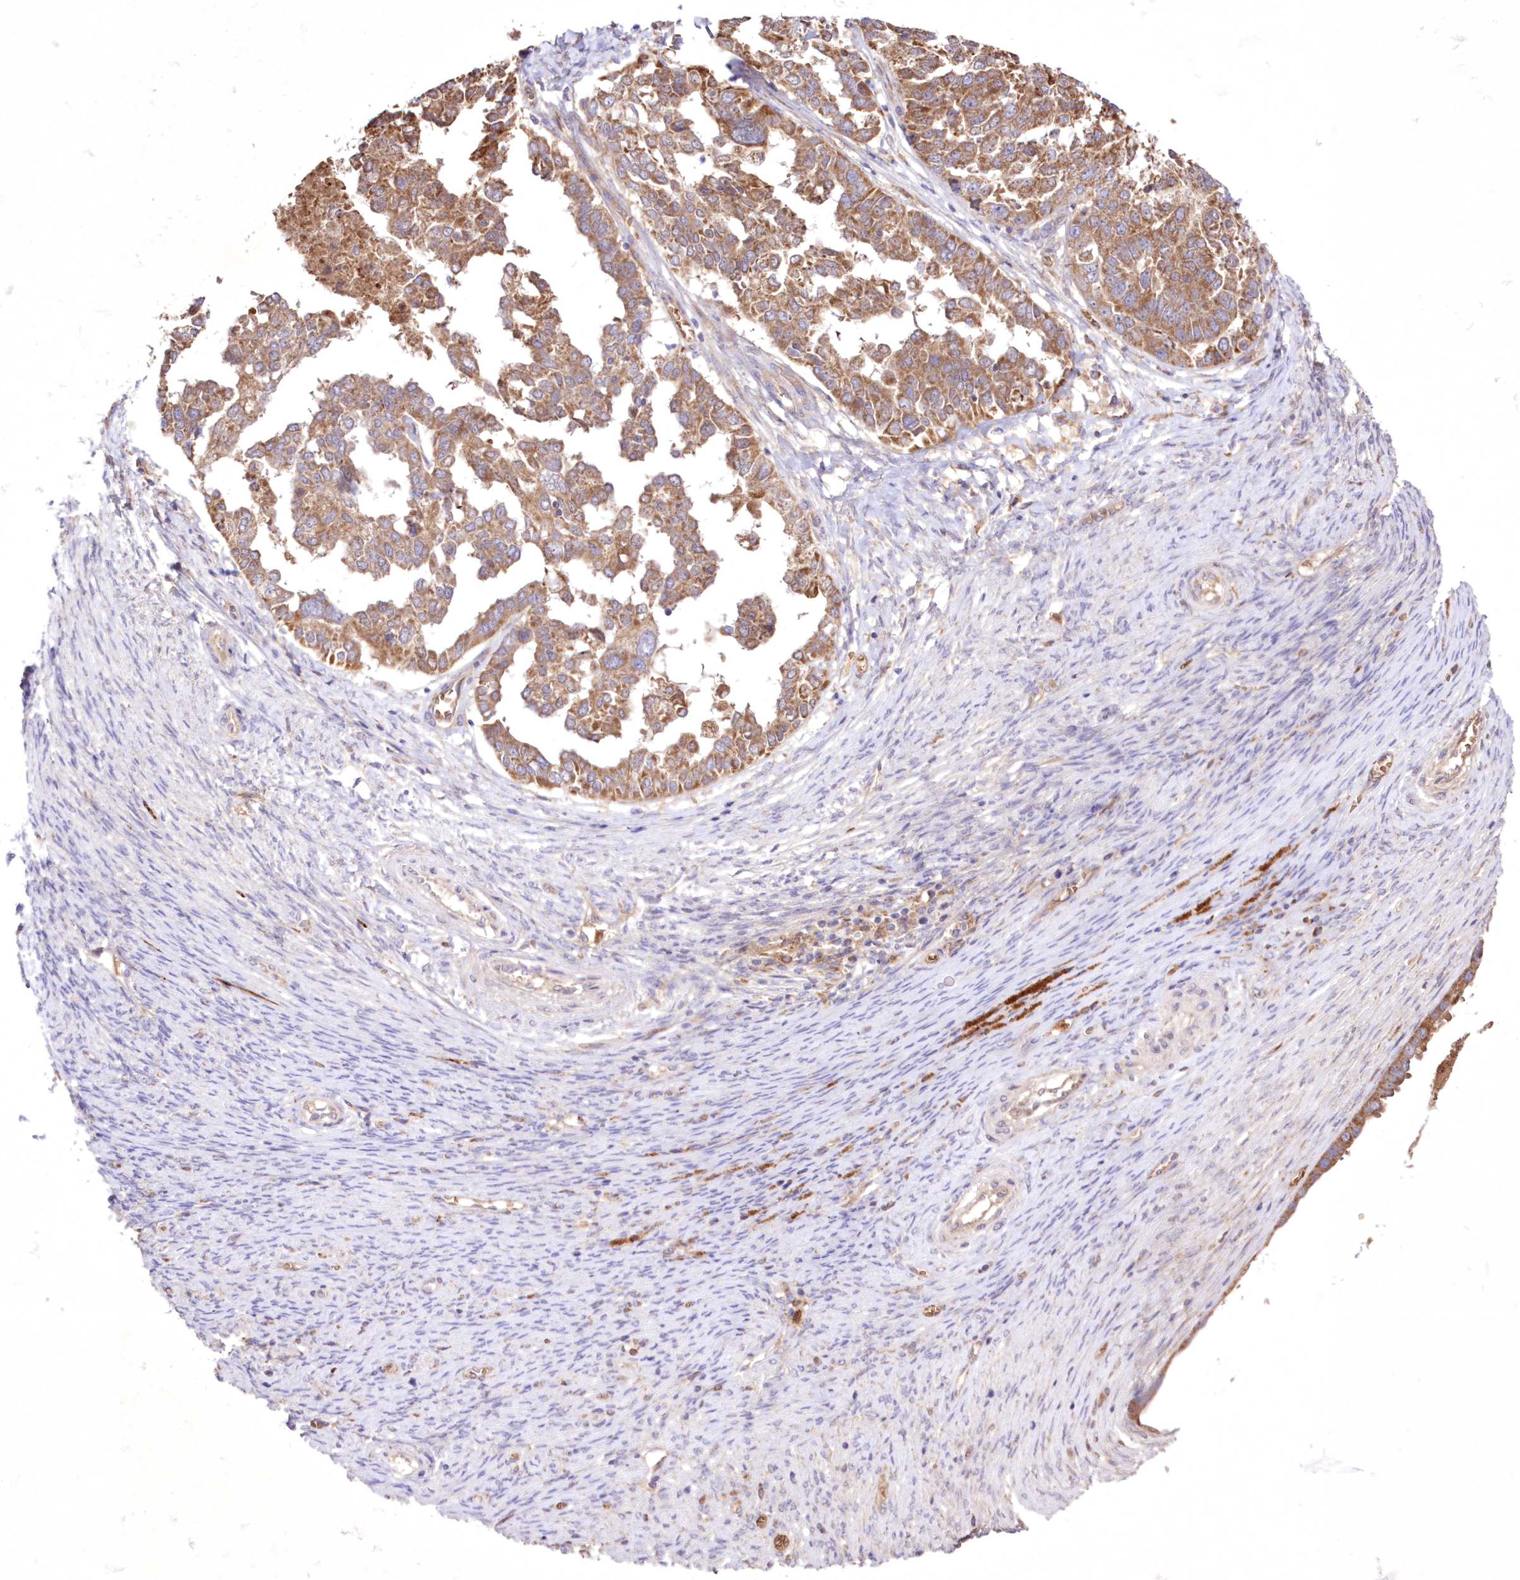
{"staining": {"intensity": "moderate", "quantity": ">75%", "location": "cytoplasmic/membranous"}, "tissue": "ovarian cancer", "cell_type": "Tumor cells", "image_type": "cancer", "snomed": [{"axis": "morphology", "description": "Cystadenocarcinoma, serous, NOS"}, {"axis": "topography", "description": "Ovary"}], "caption": "Tumor cells display medium levels of moderate cytoplasmic/membranous staining in about >75% of cells in human serous cystadenocarcinoma (ovarian). The staining is performed using DAB brown chromogen to label protein expression. The nuclei are counter-stained blue using hematoxylin.", "gene": "FCHO2", "patient": {"sex": "female", "age": 44}}